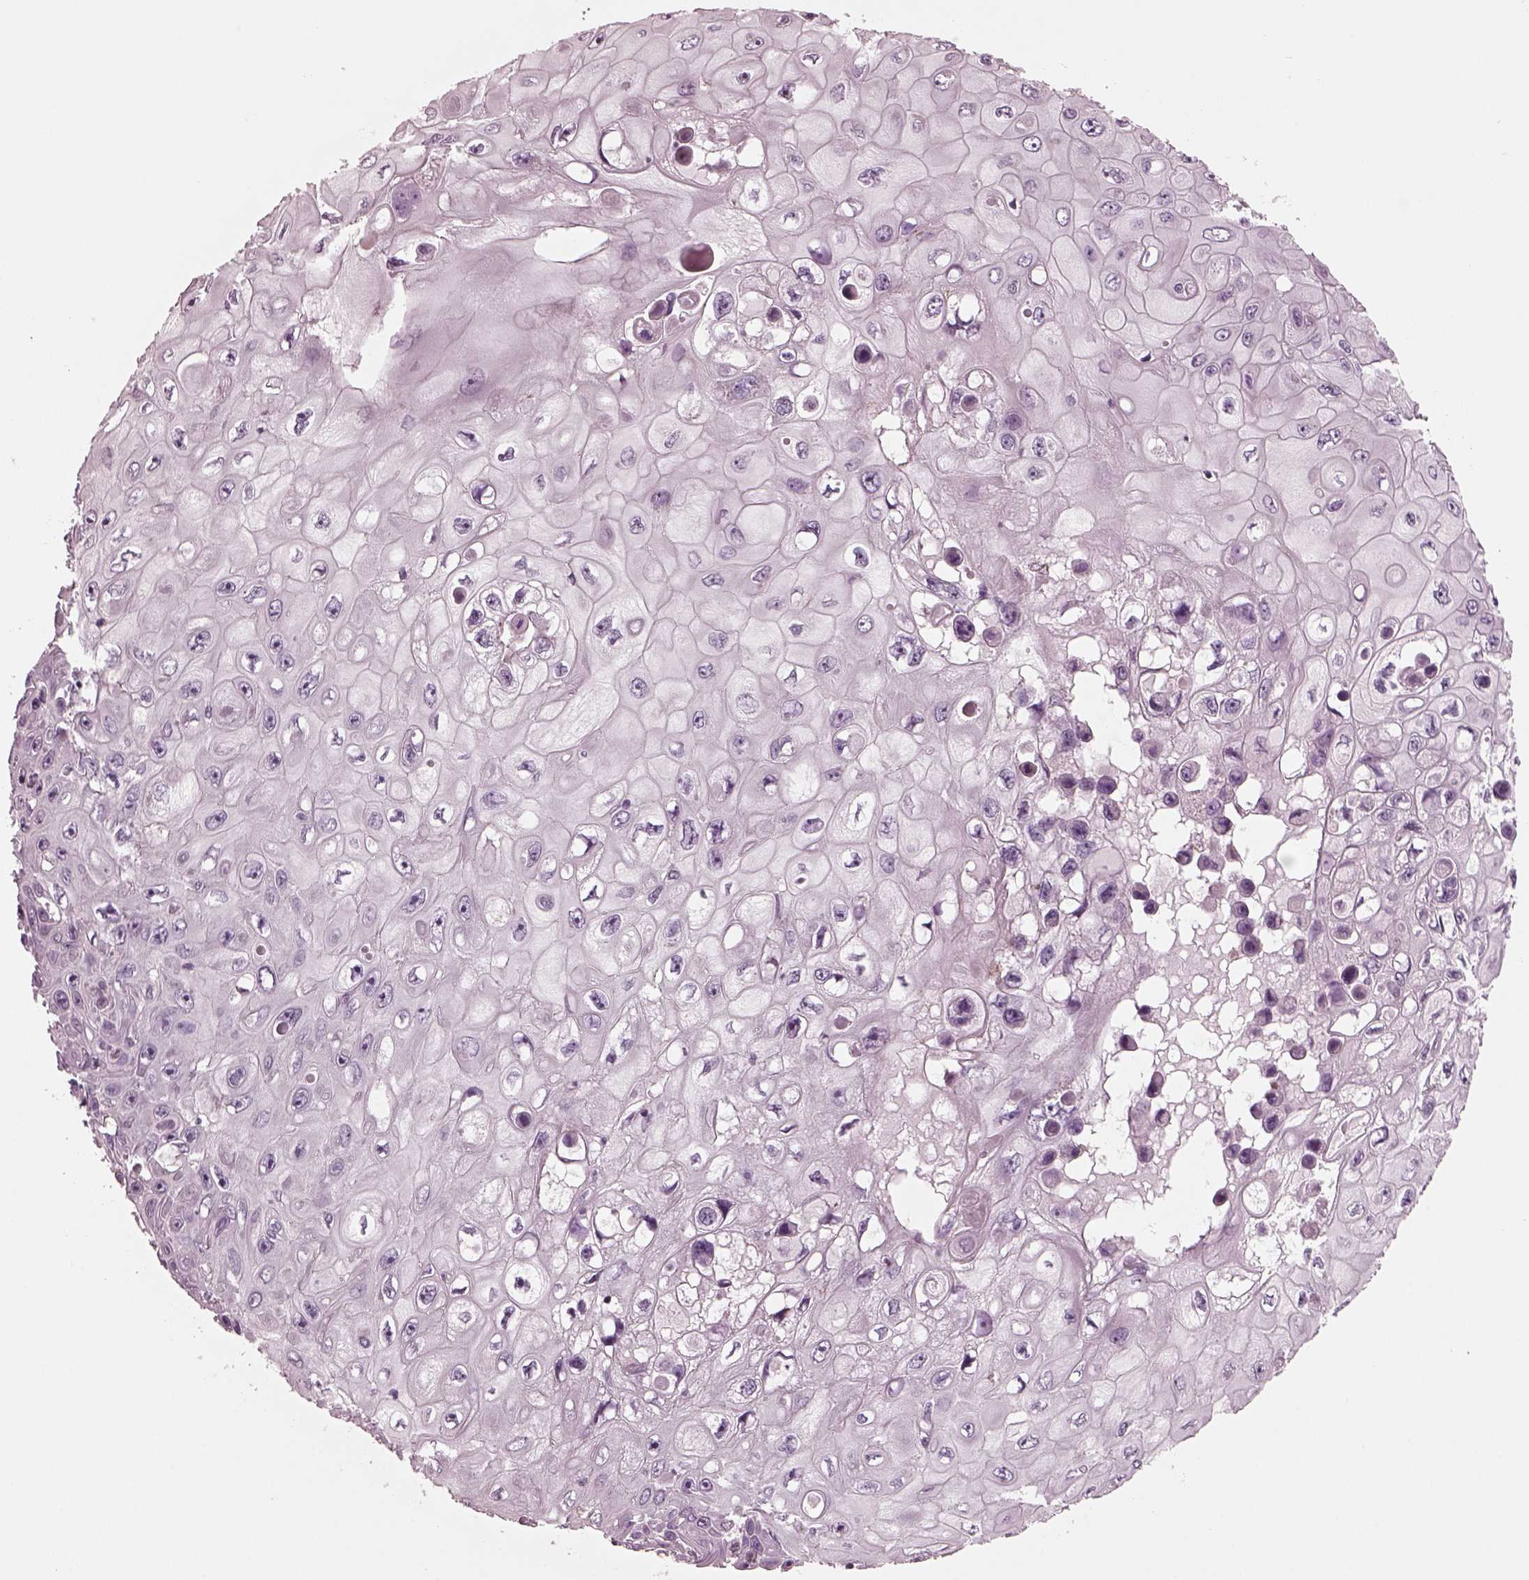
{"staining": {"intensity": "negative", "quantity": "none", "location": "none"}, "tissue": "skin cancer", "cell_type": "Tumor cells", "image_type": "cancer", "snomed": [{"axis": "morphology", "description": "Squamous cell carcinoma, NOS"}, {"axis": "topography", "description": "Skin"}], "caption": "Human skin cancer stained for a protein using immunohistochemistry shows no staining in tumor cells.", "gene": "GDF11", "patient": {"sex": "male", "age": 82}}